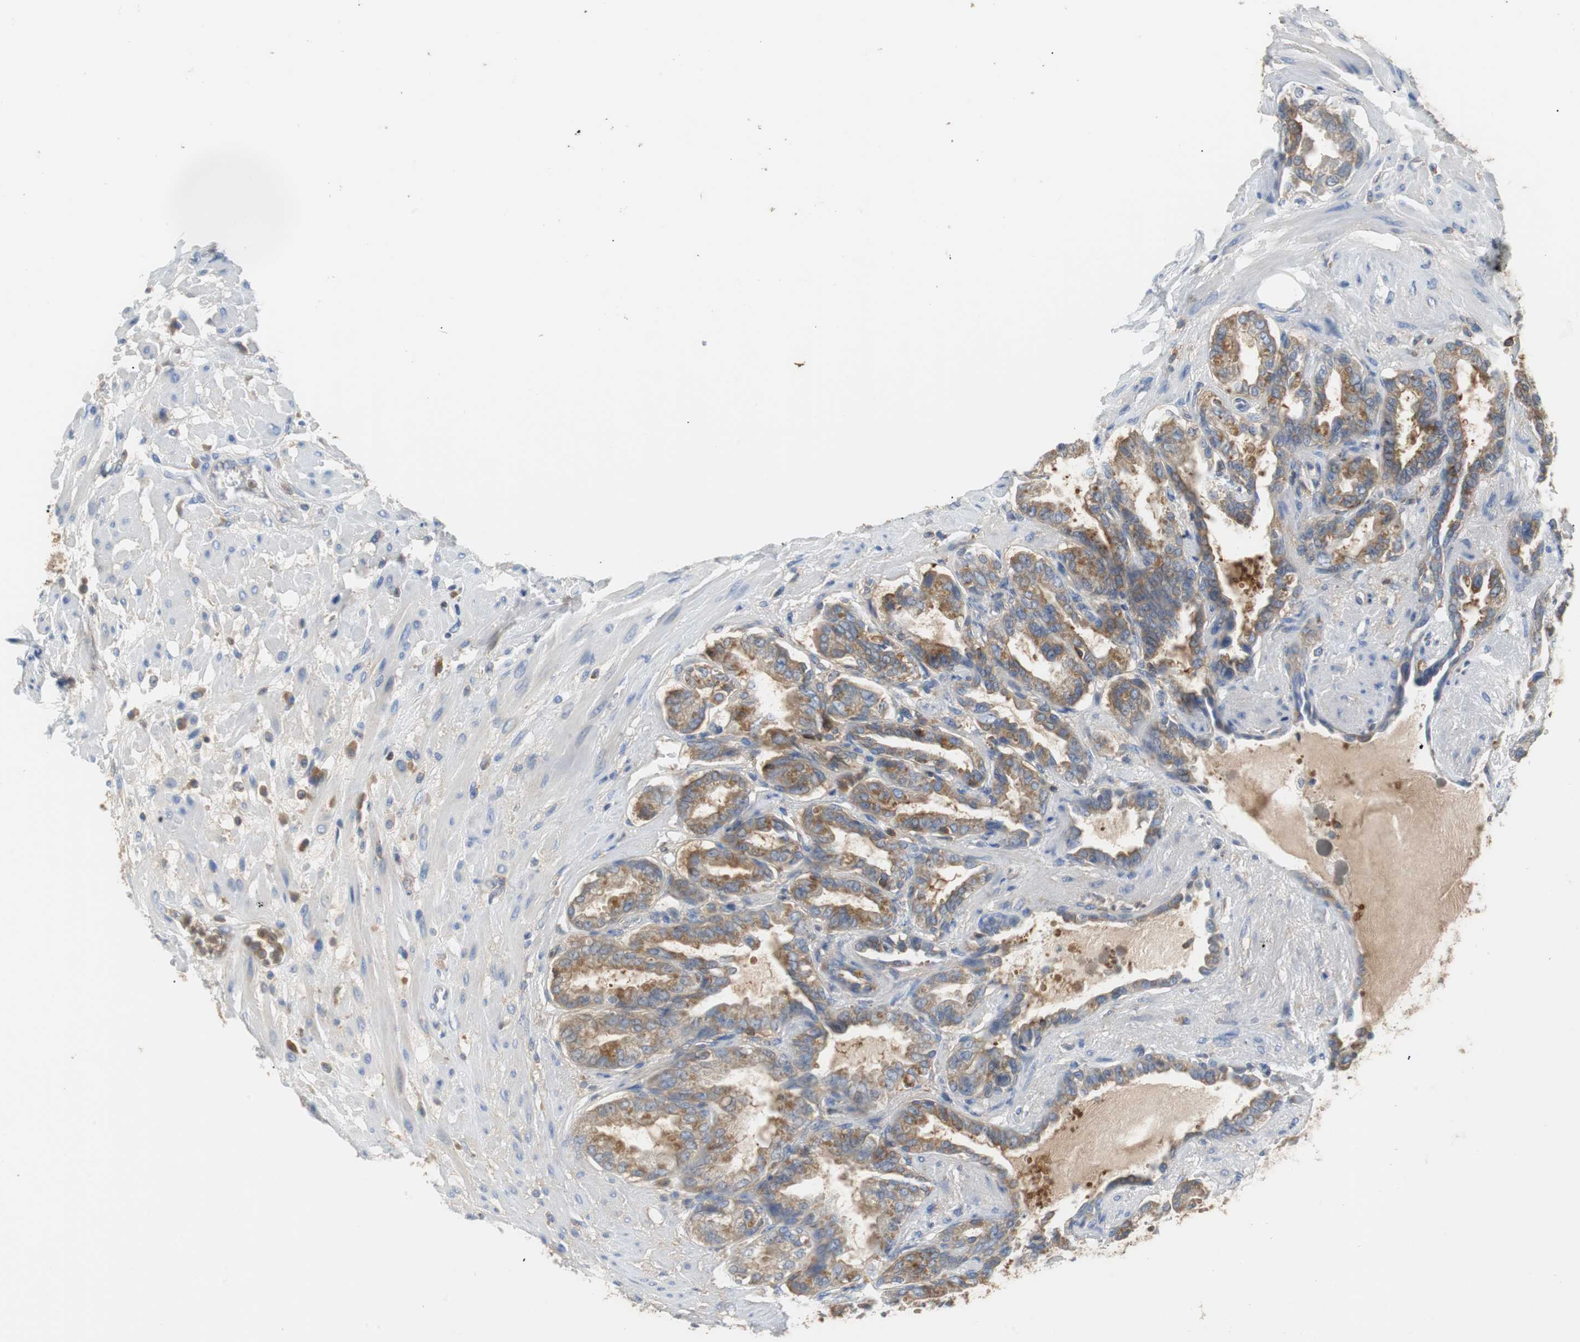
{"staining": {"intensity": "moderate", "quantity": ">75%", "location": "cytoplasmic/membranous"}, "tissue": "seminal vesicle", "cell_type": "Glandular cells", "image_type": "normal", "snomed": [{"axis": "morphology", "description": "Normal tissue, NOS"}, {"axis": "topography", "description": "Seminal veicle"}], "caption": "Immunohistochemistry image of benign seminal vesicle stained for a protein (brown), which exhibits medium levels of moderate cytoplasmic/membranous positivity in approximately >75% of glandular cells.", "gene": "TSC22D4", "patient": {"sex": "male", "age": 61}}